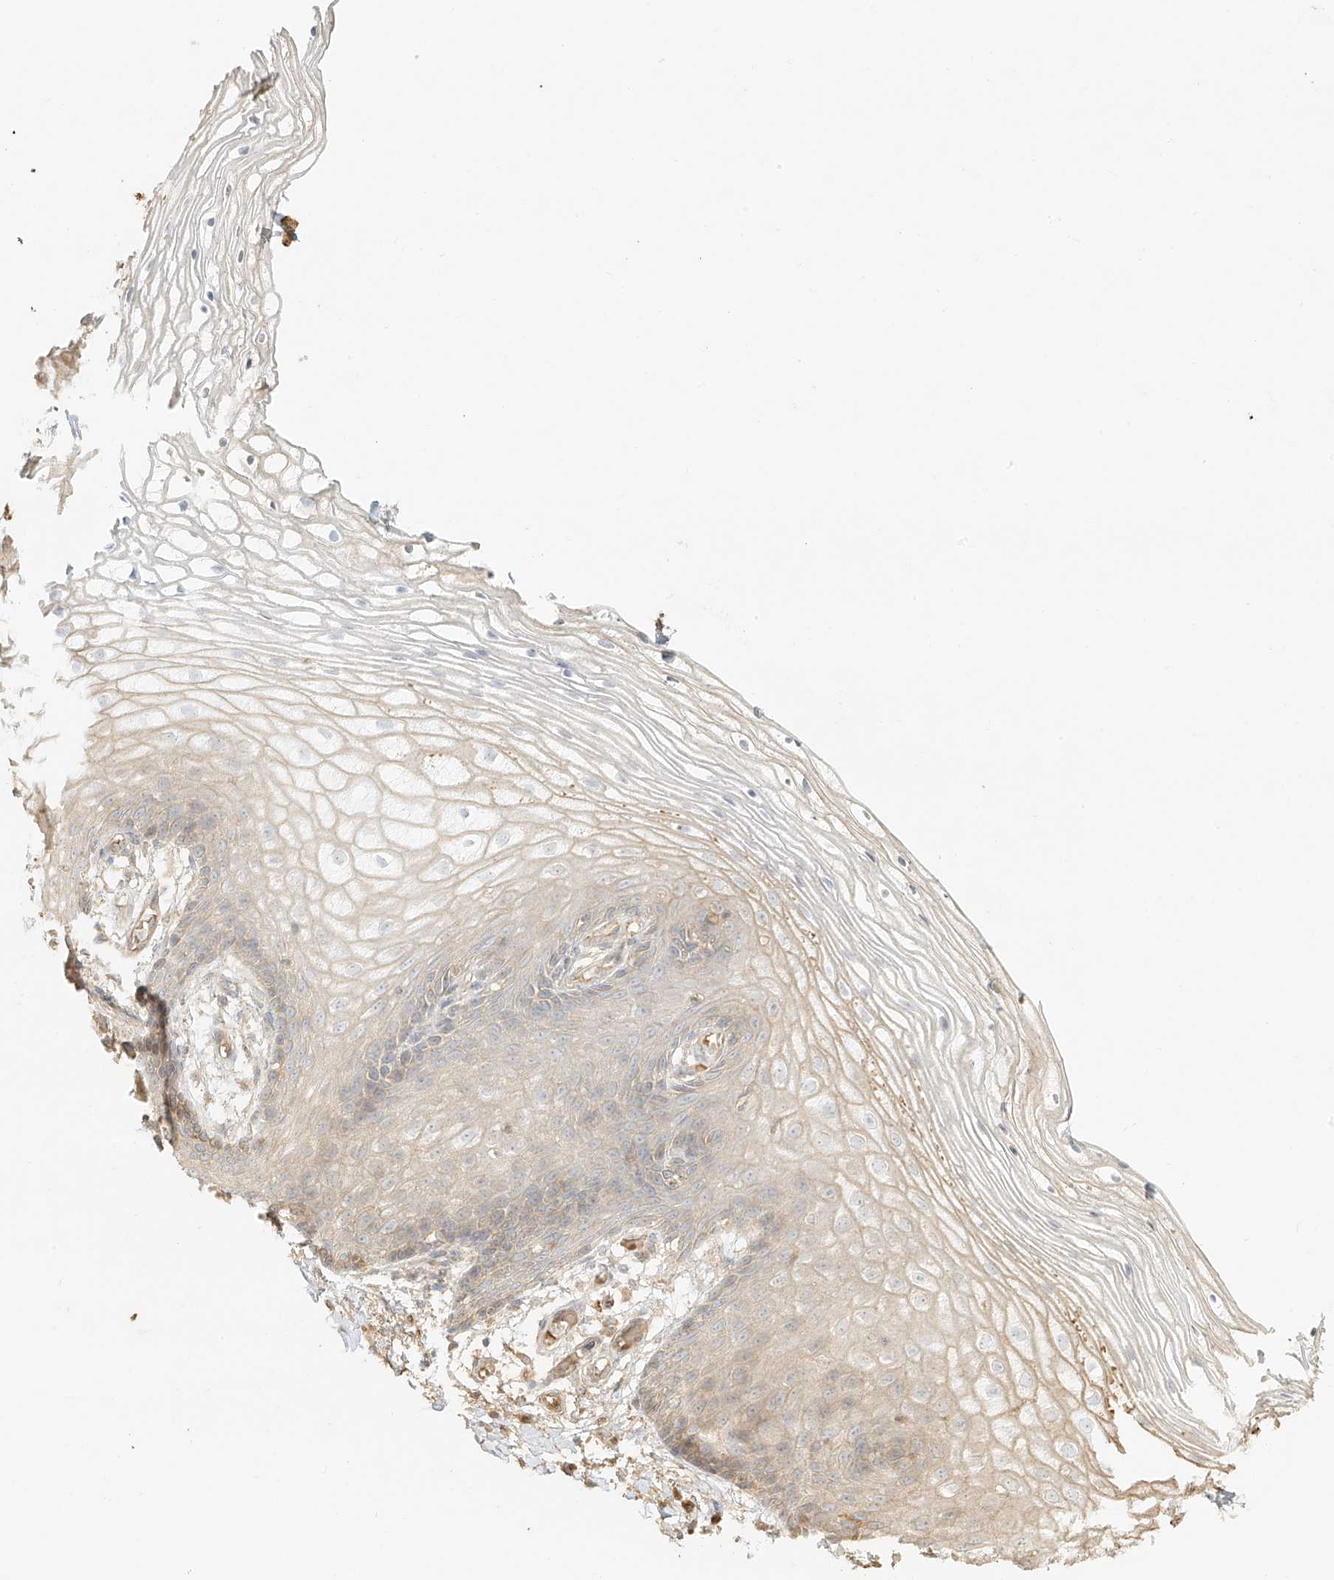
{"staining": {"intensity": "weak", "quantity": "<25%", "location": "cytoplasmic/membranous"}, "tissue": "vagina", "cell_type": "Squamous epithelial cells", "image_type": "normal", "snomed": [{"axis": "morphology", "description": "Normal tissue, NOS"}, {"axis": "topography", "description": "Vagina"}], "caption": "Immunohistochemistry micrograph of benign vagina: vagina stained with DAB (3,3'-diaminobenzidine) displays no significant protein expression in squamous epithelial cells.", "gene": "UPK1B", "patient": {"sex": "female", "age": 60}}